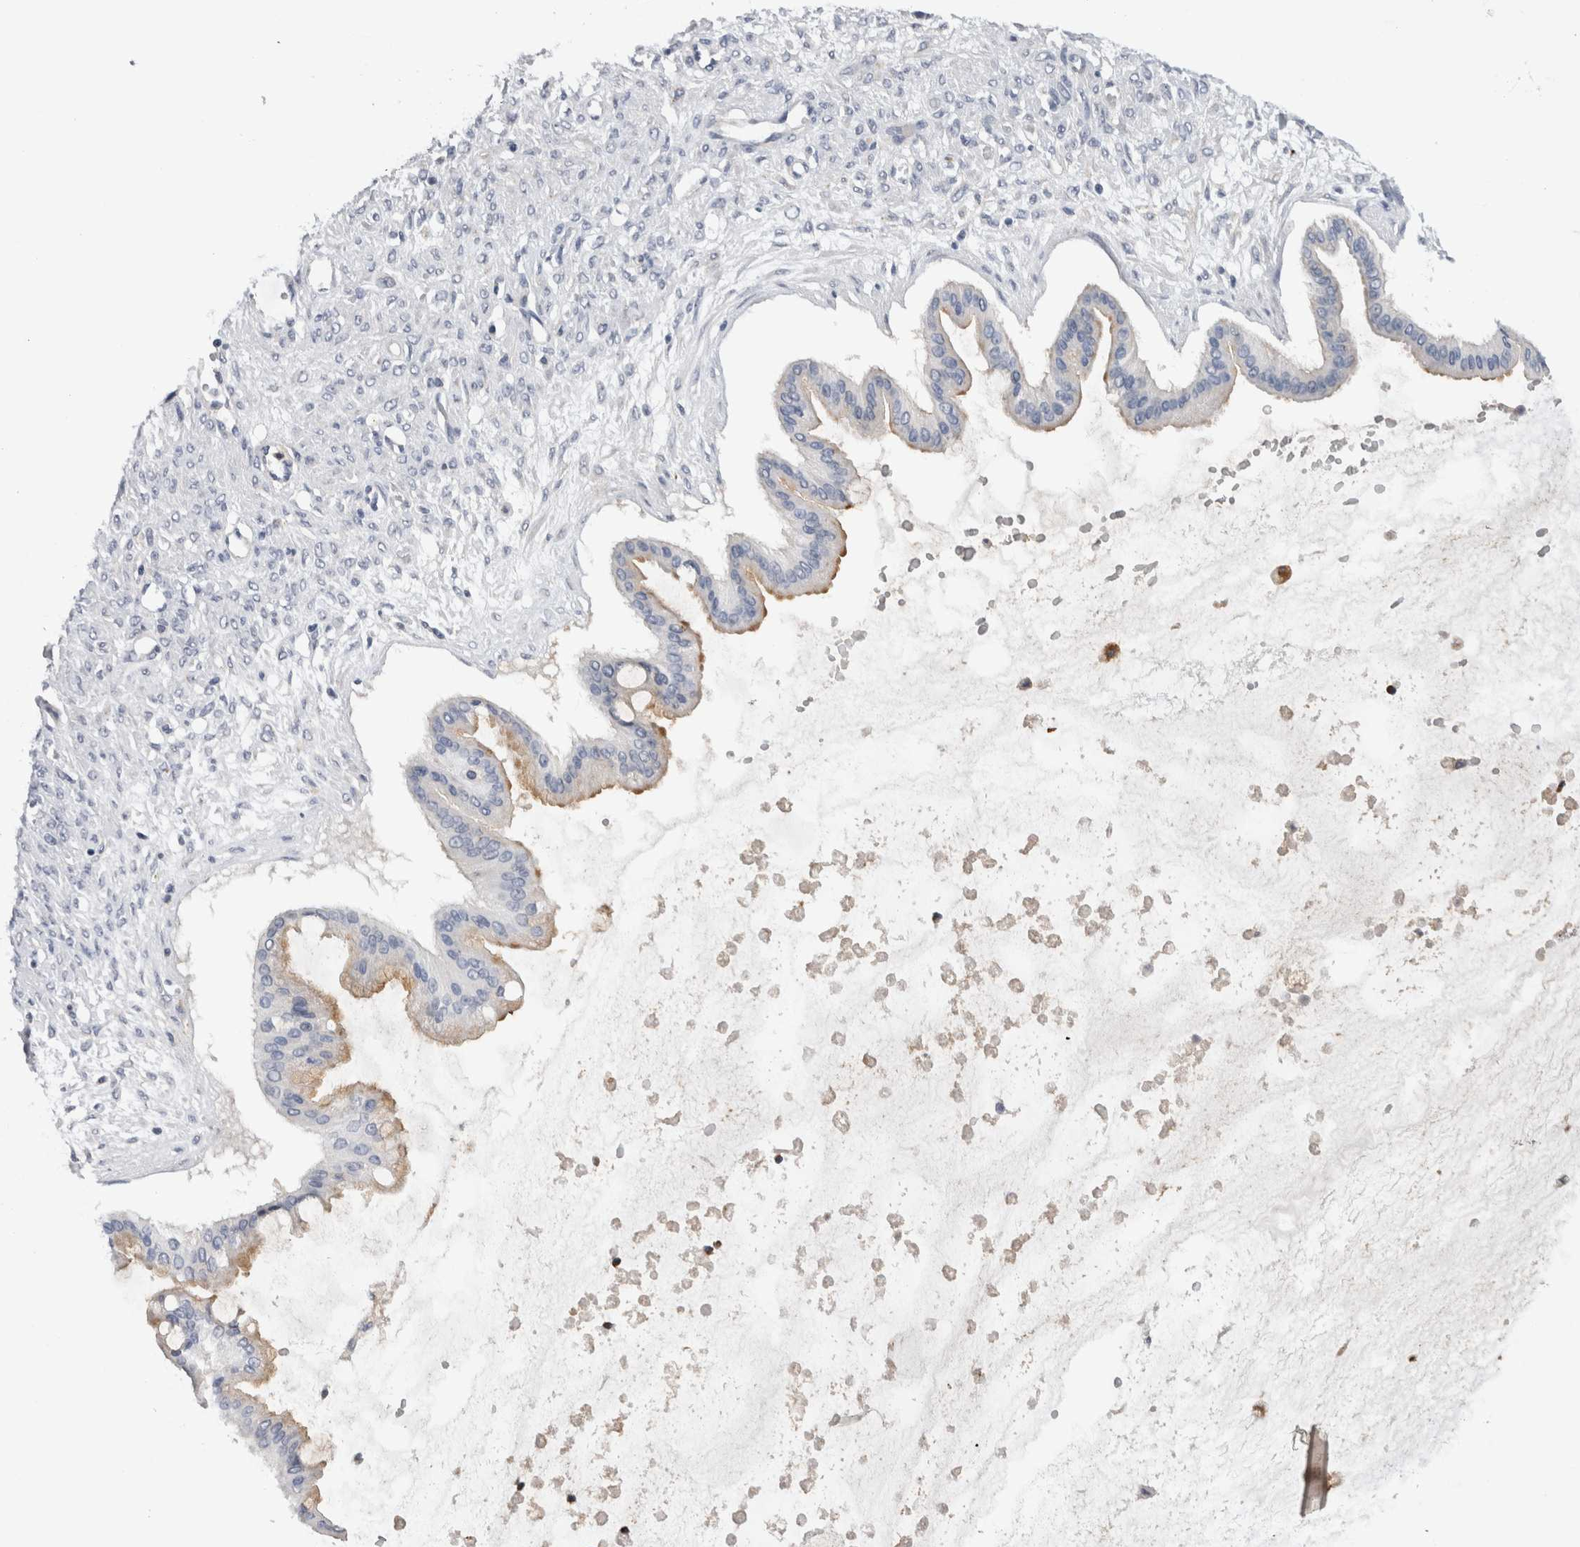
{"staining": {"intensity": "weak", "quantity": "<25%", "location": "cytoplasmic/membranous"}, "tissue": "ovarian cancer", "cell_type": "Tumor cells", "image_type": "cancer", "snomed": [{"axis": "morphology", "description": "Cystadenocarcinoma, mucinous, NOS"}, {"axis": "topography", "description": "Ovary"}], "caption": "An immunohistochemistry photomicrograph of ovarian cancer is shown. There is no staining in tumor cells of ovarian cancer. (Stains: DAB immunohistochemistry (IHC) with hematoxylin counter stain, Microscopy: brightfield microscopy at high magnification).", "gene": "CD63", "patient": {"sex": "female", "age": 73}}